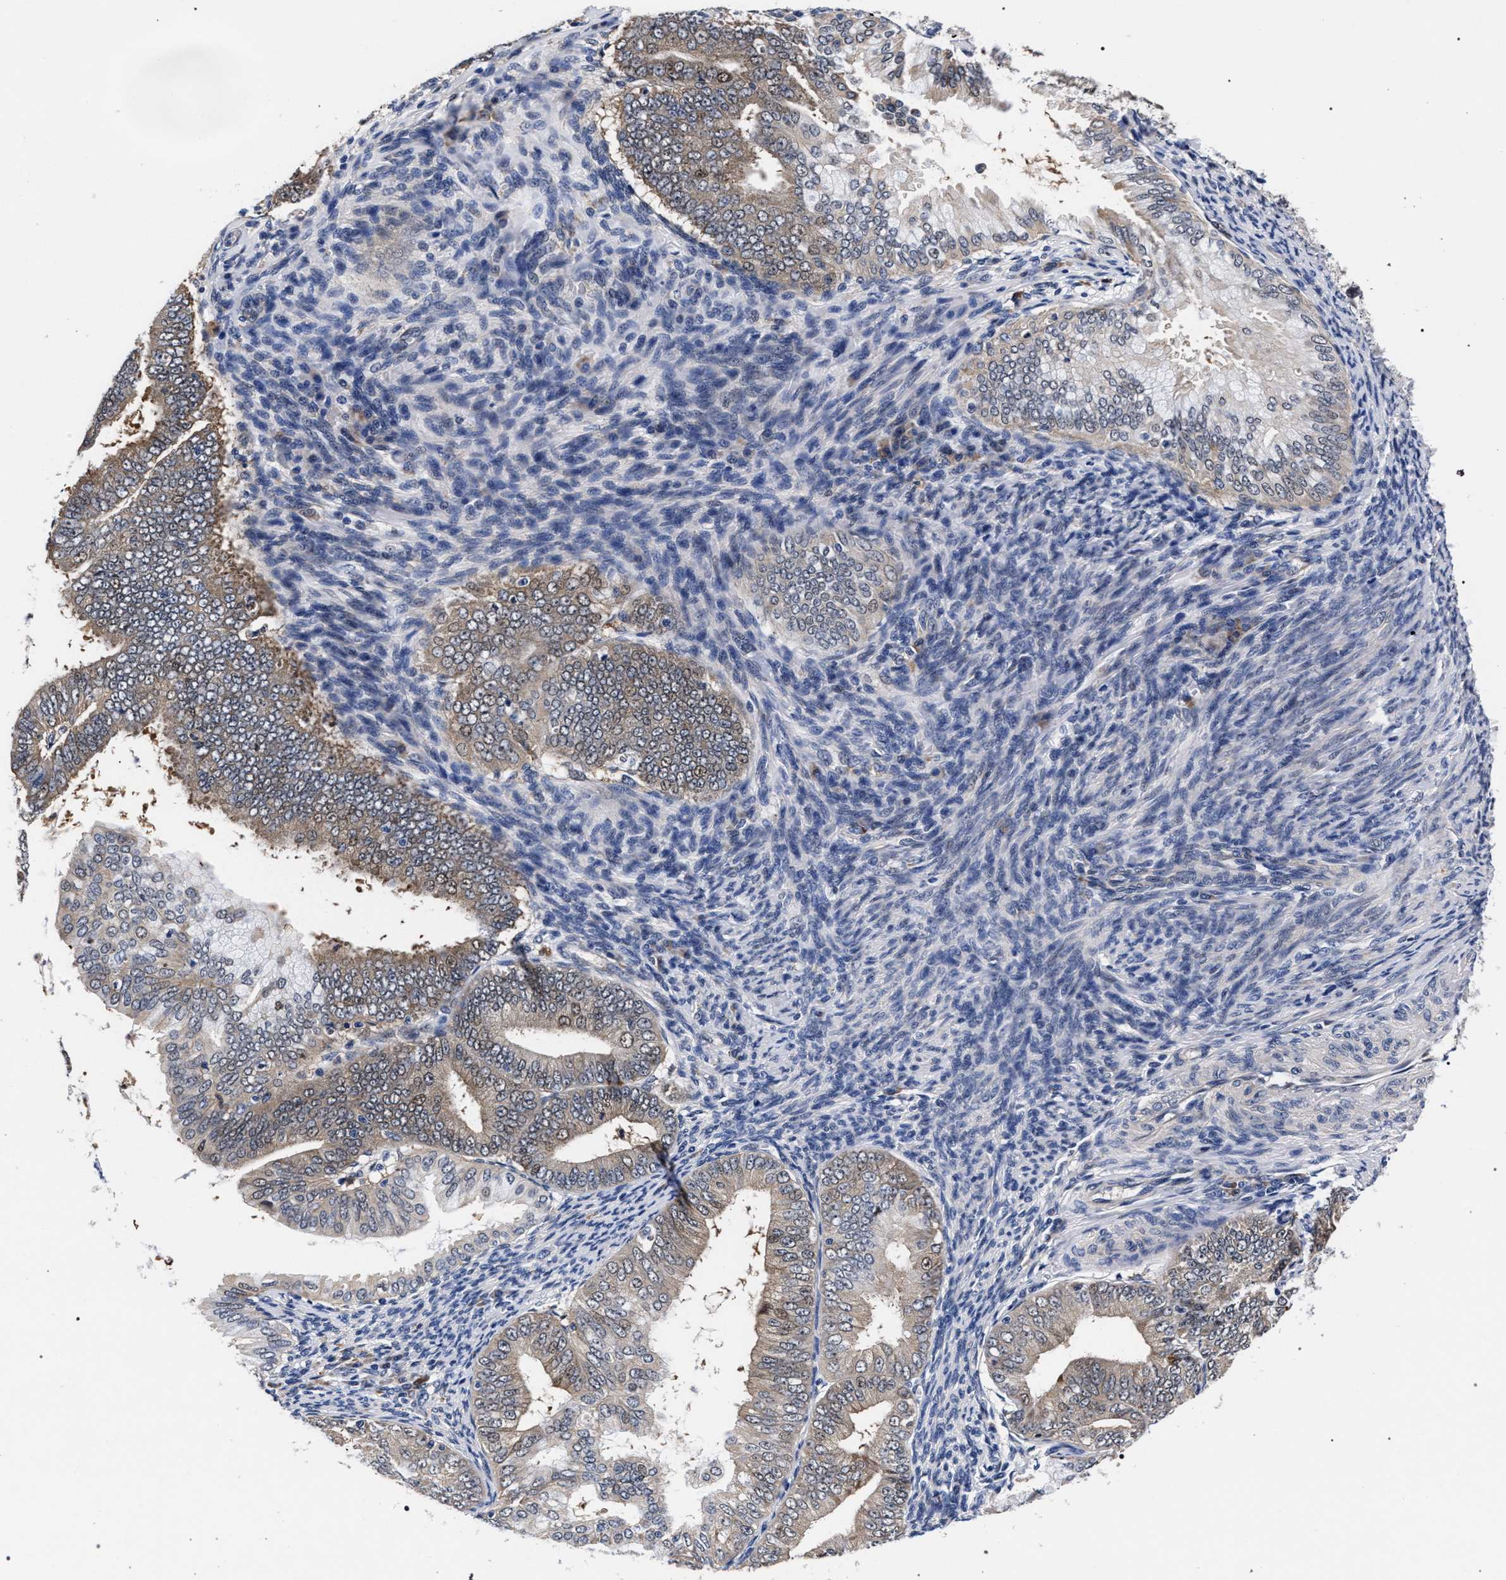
{"staining": {"intensity": "weak", "quantity": ">75%", "location": "nuclear"}, "tissue": "endometrial cancer", "cell_type": "Tumor cells", "image_type": "cancer", "snomed": [{"axis": "morphology", "description": "Adenocarcinoma, NOS"}, {"axis": "topography", "description": "Endometrium"}], "caption": "About >75% of tumor cells in endometrial adenocarcinoma show weak nuclear protein positivity as visualized by brown immunohistochemical staining.", "gene": "ZNF462", "patient": {"sex": "female", "age": 63}}